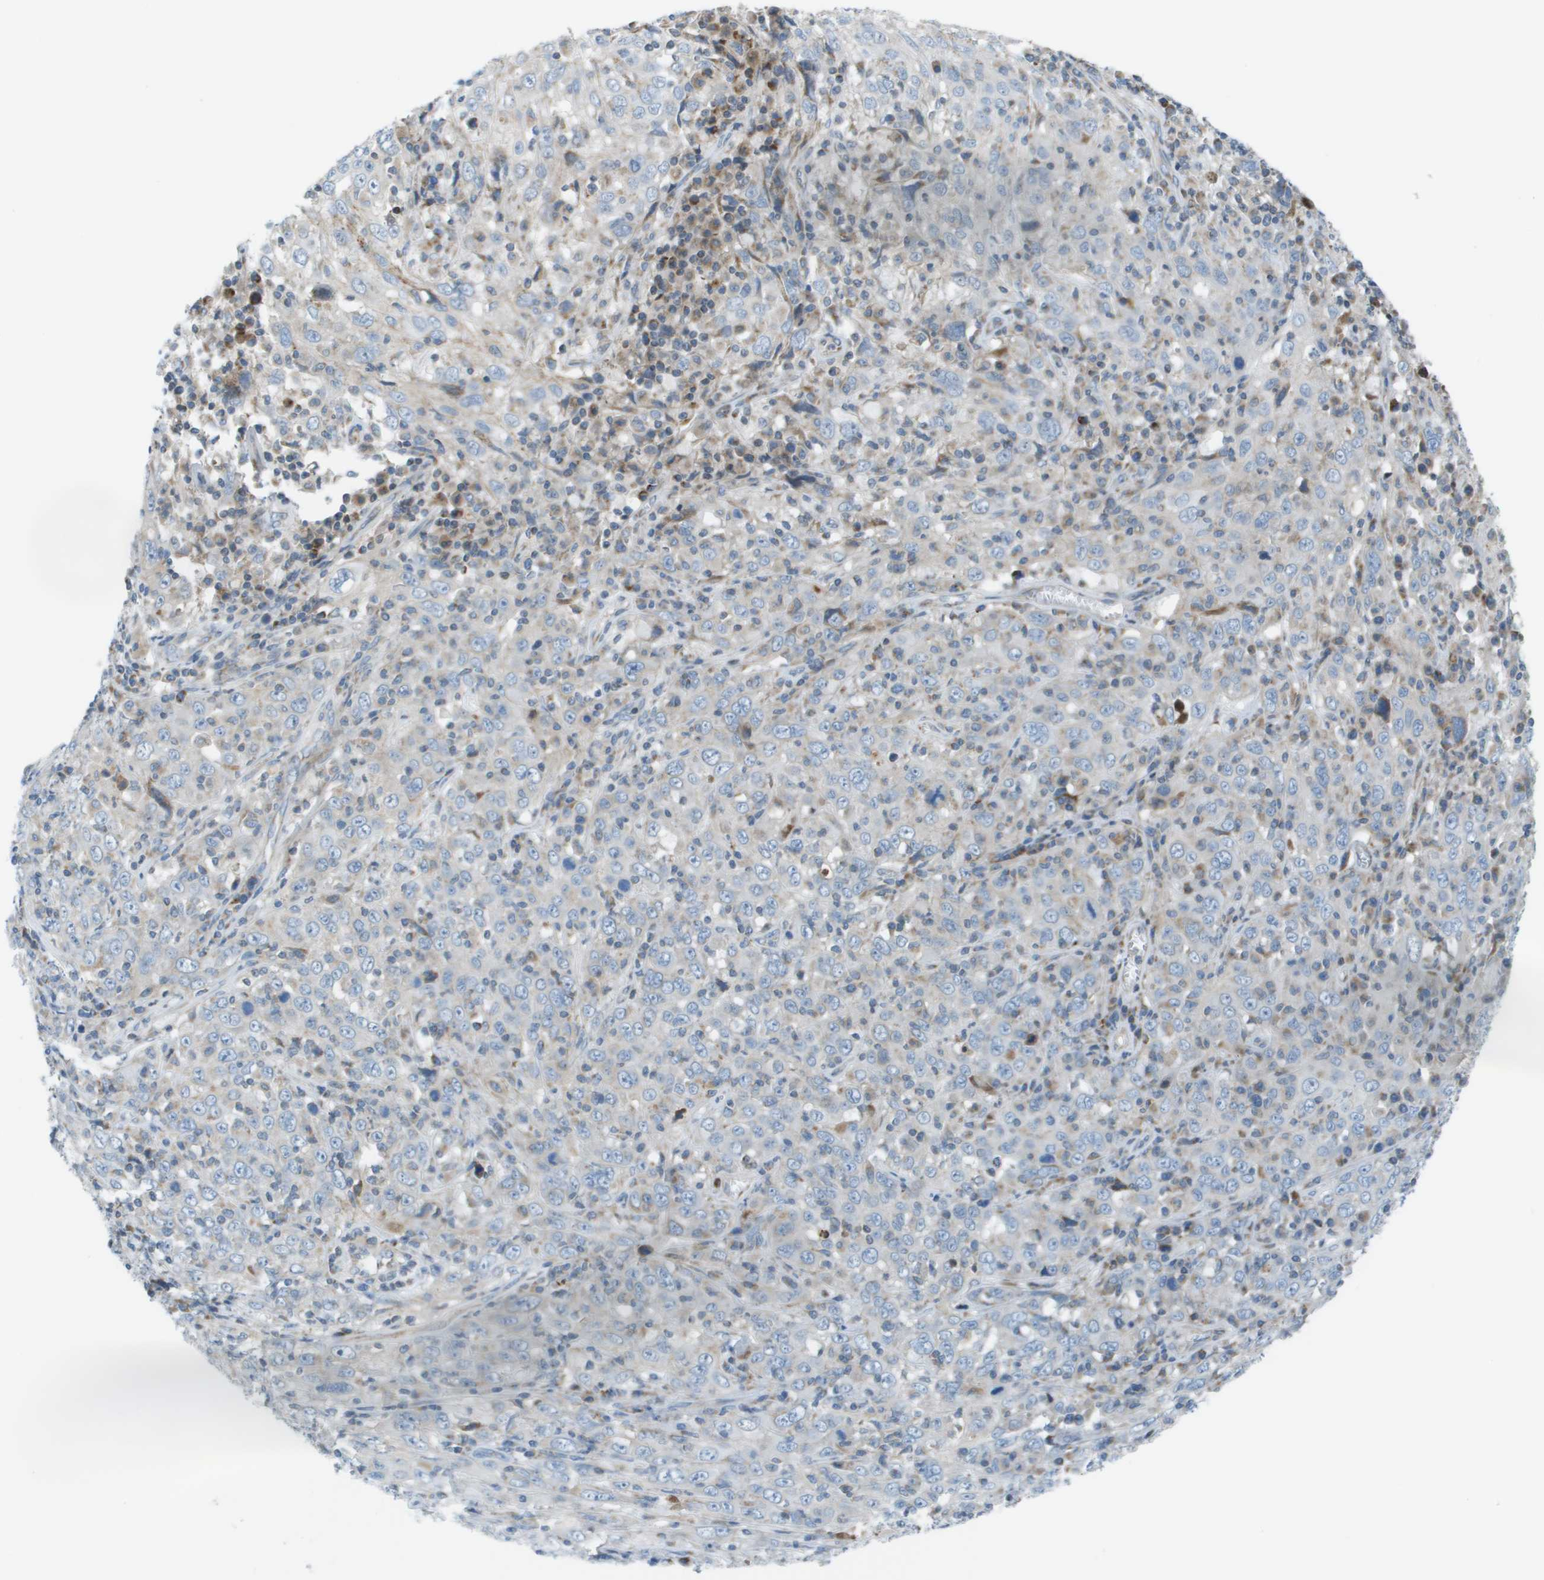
{"staining": {"intensity": "negative", "quantity": "none", "location": "none"}, "tissue": "cervical cancer", "cell_type": "Tumor cells", "image_type": "cancer", "snomed": [{"axis": "morphology", "description": "Squamous cell carcinoma, NOS"}, {"axis": "topography", "description": "Cervix"}], "caption": "DAB (3,3'-diaminobenzidine) immunohistochemical staining of human cervical cancer exhibits no significant positivity in tumor cells.", "gene": "GALNT6", "patient": {"sex": "female", "age": 46}}